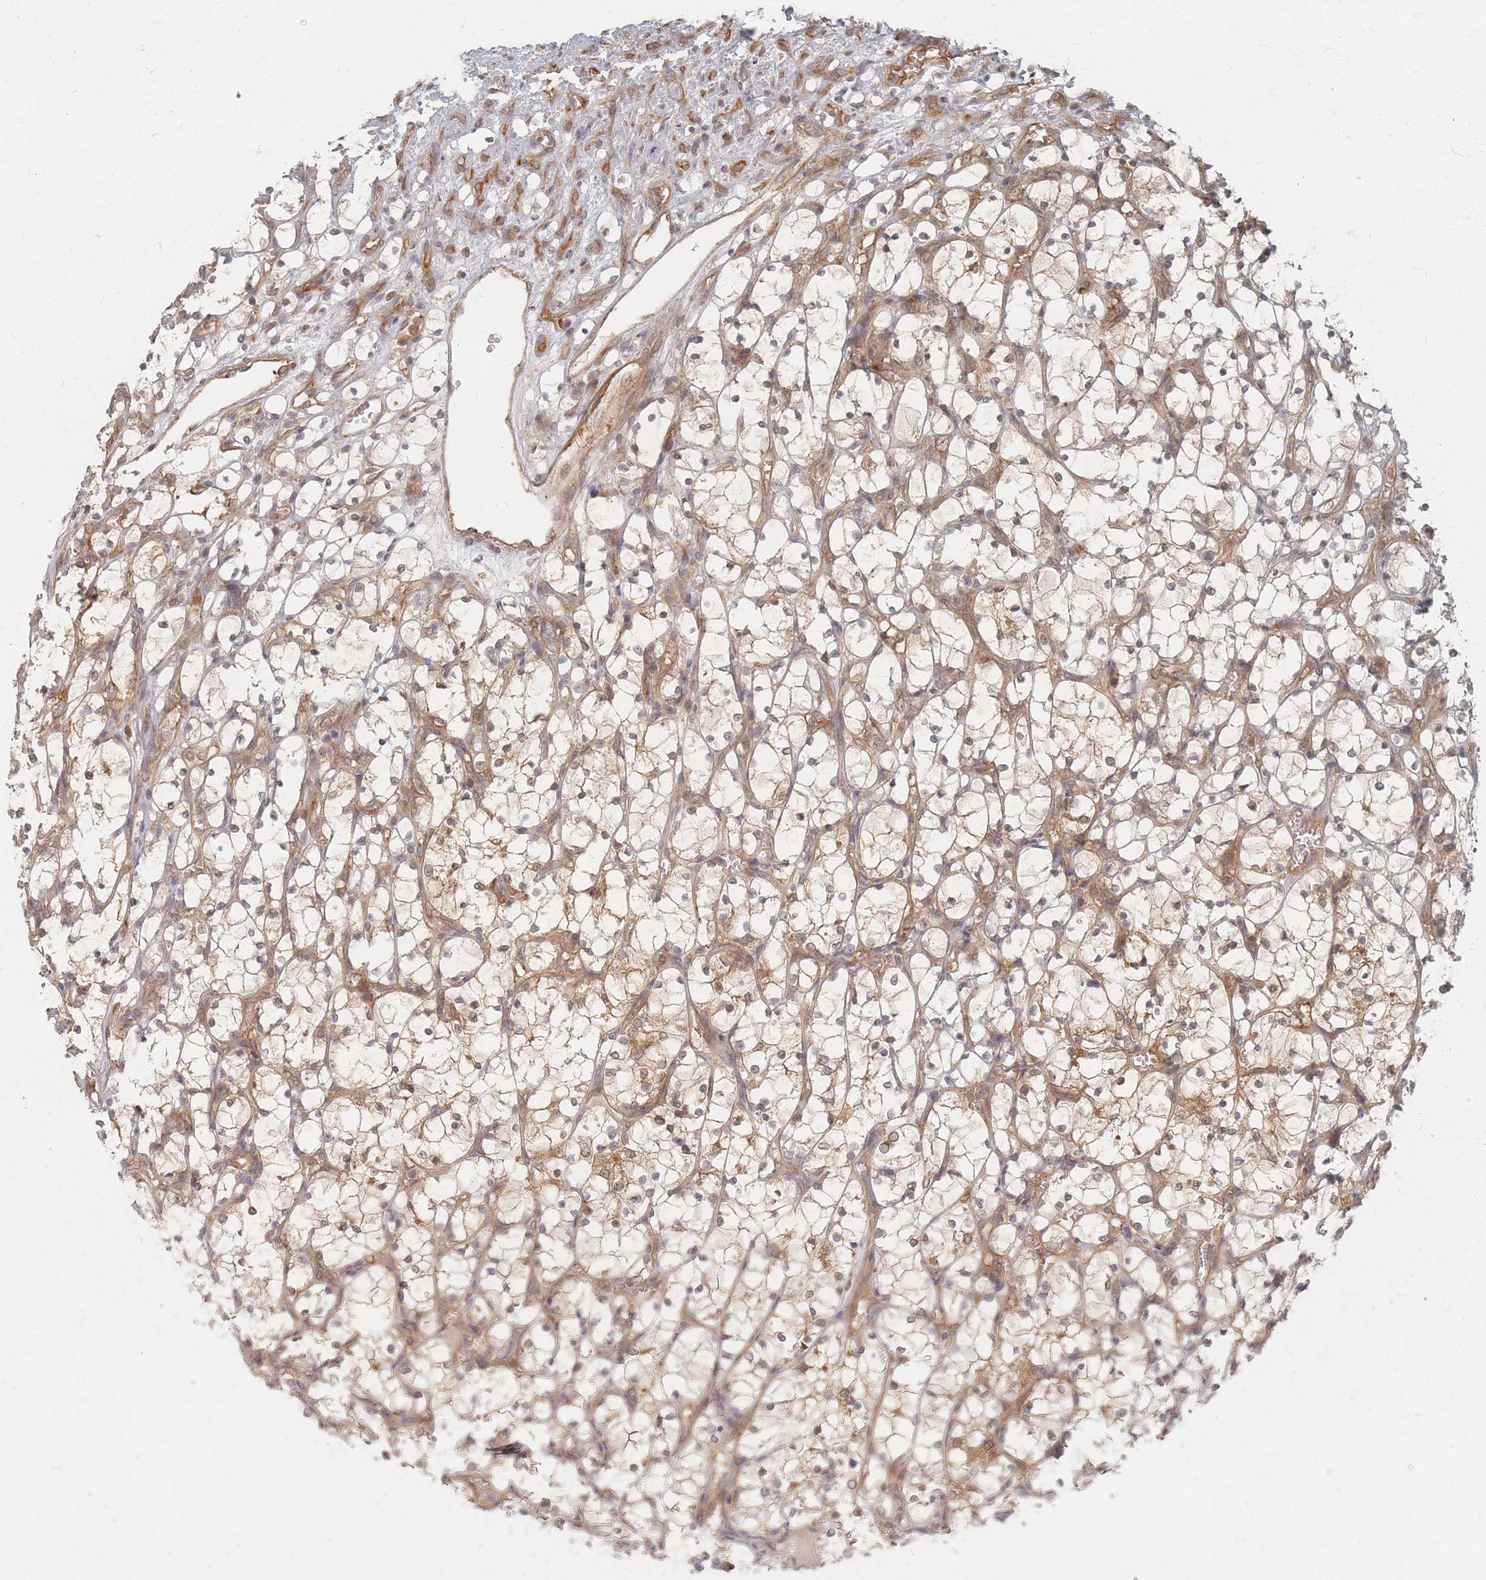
{"staining": {"intensity": "moderate", "quantity": ">75%", "location": "cytoplasmic/membranous"}, "tissue": "renal cancer", "cell_type": "Tumor cells", "image_type": "cancer", "snomed": [{"axis": "morphology", "description": "Adenocarcinoma, NOS"}, {"axis": "topography", "description": "Kidney"}], "caption": "An image showing moderate cytoplasmic/membranous positivity in approximately >75% of tumor cells in renal cancer (adenocarcinoma), as visualized by brown immunohistochemical staining.", "gene": "PSMD9", "patient": {"sex": "female", "age": 69}}